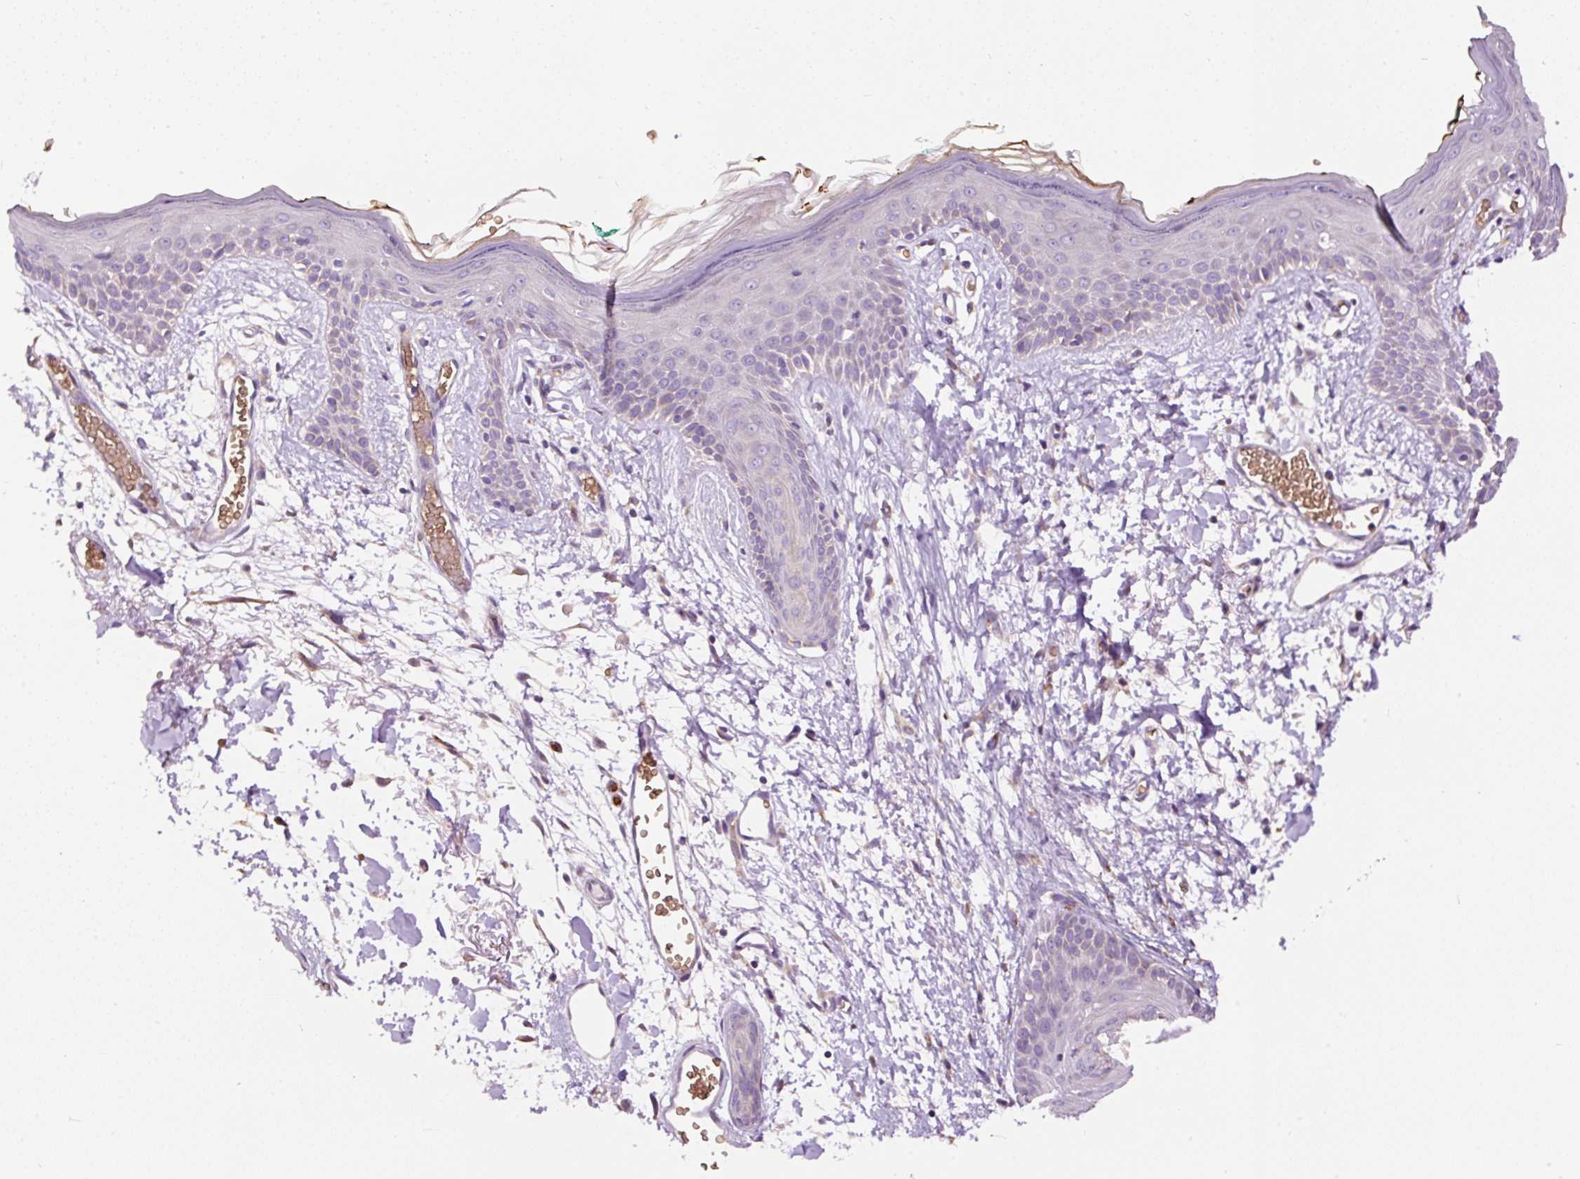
{"staining": {"intensity": "negative", "quantity": "none", "location": "none"}, "tissue": "skin", "cell_type": "Fibroblasts", "image_type": "normal", "snomed": [{"axis": "morphology", "description": "Normal tissue, NOS"}, {"axis": "topography", "description": "Skin"}], "caption": "Skin was stained to show a protein in brown. There is no significant expression in fibroblasts.", "gene": "PRRC2A", "patient": {"sex": "male", "age": 79}}